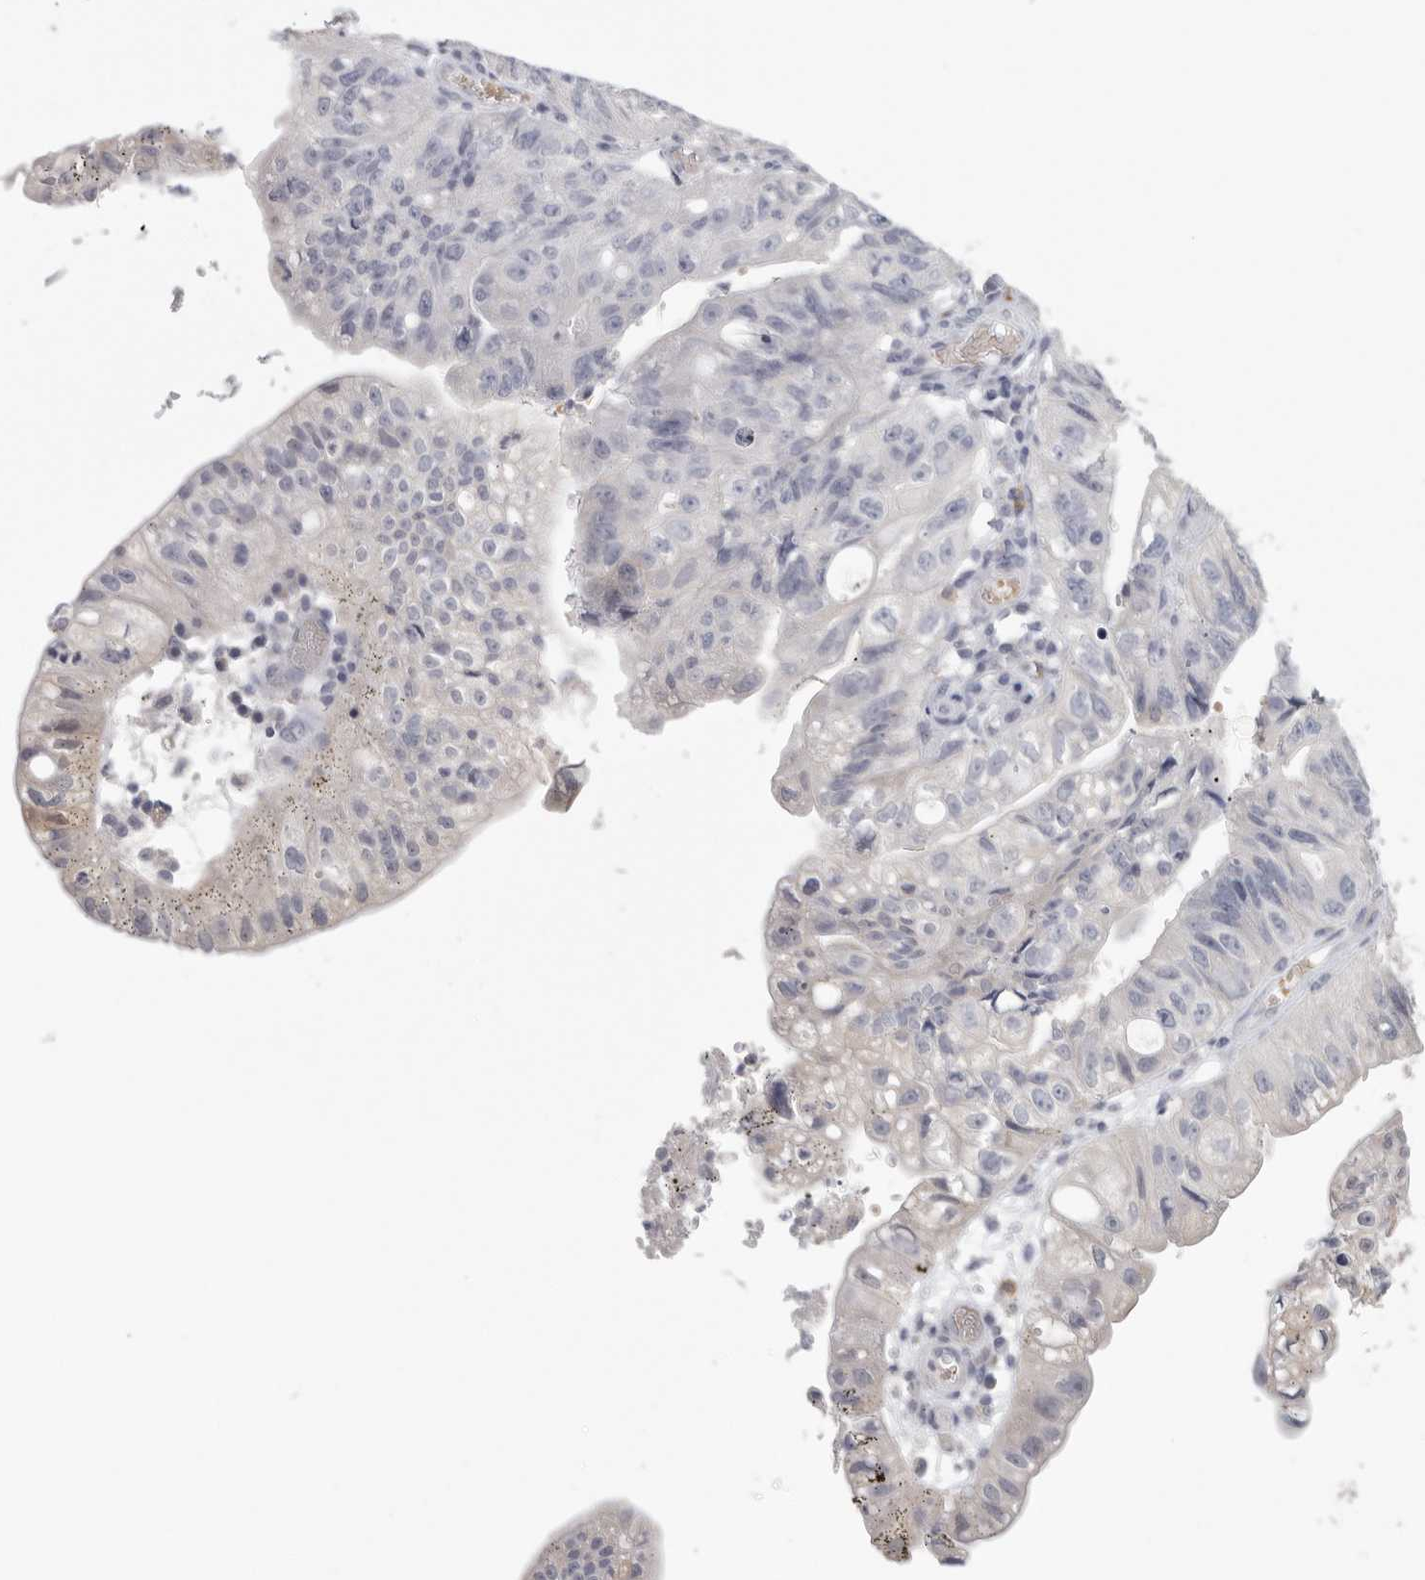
{"staining": {"intensity": "weak", "quantity": "<25%", "location": "cytoplasmic/membranous"}, "tissue": "stomach cancer", "cell_type": "Tumor cells", "image_type": "cancer", "snomed": [{"axis": "morphology", "description": "Adenocarcinoma, NOS"}, {"axis": "topography", "description": "Stomach"}], "caption": "An image of stomach adenocarcinoma stained for a protein exhibits no brown staining in tumor cells. The staining is performed using DAB (3,3'-diaminobenzidine) brown chromogen with nuclei counter-stained in using hematoxylin.", "gene": "DNAJC11", "patient": {"sex": "male", "age": 59}}